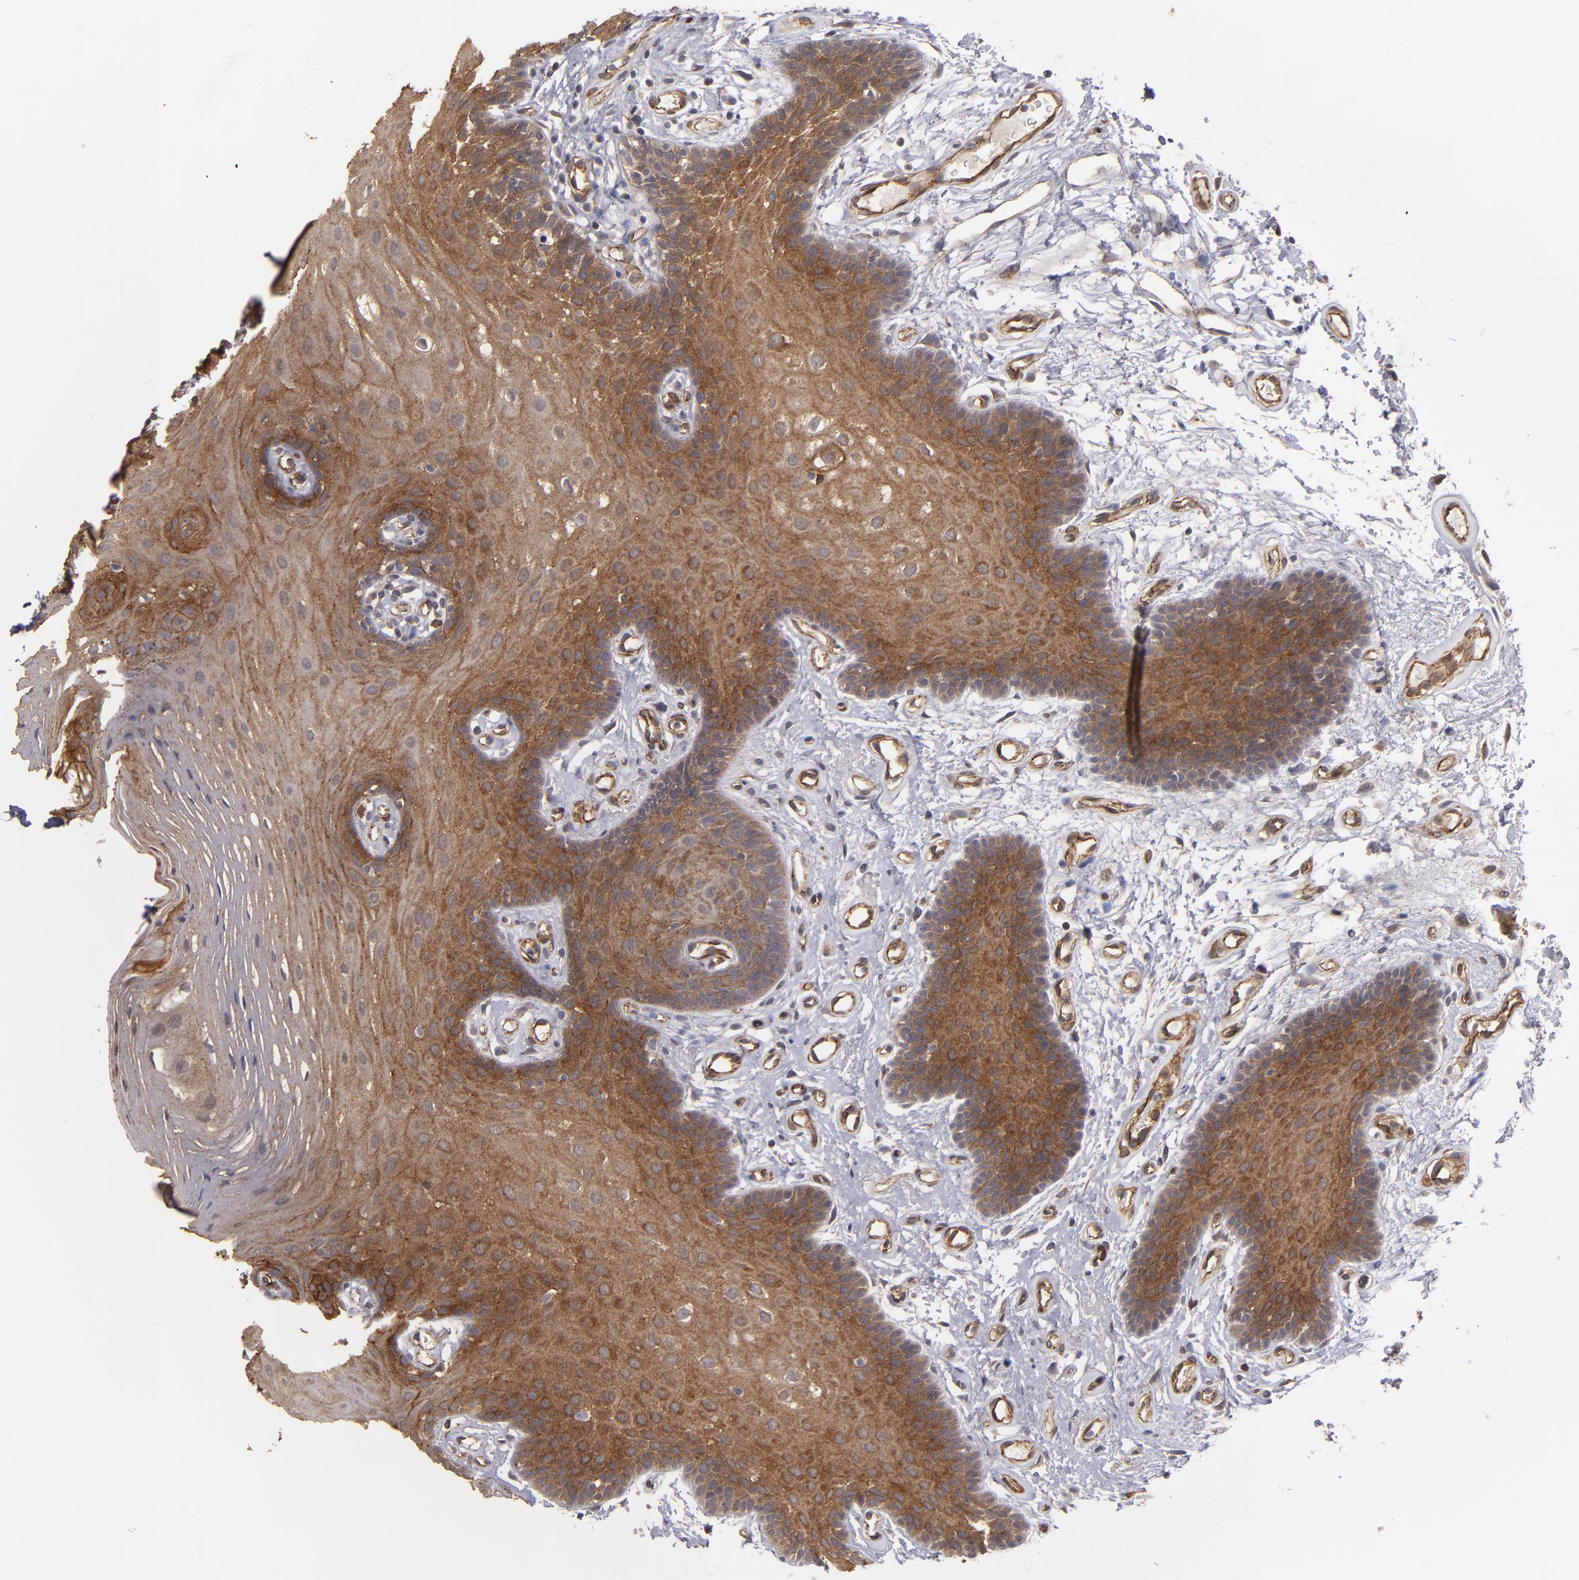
{"staining": {"intensity": "strong", "quantity": ">75%", "location": "cytoplasmic/membranous"}, "tissue": "oral mucosa", "cell_type": "Squamous epithelial cells", "image_type": "normal", "snomed": [{"axis": "morphology", "description": "Normal tissue, NOS"}, {"axis": "topography", "description": "Oral tissue"}], "caption": "Human oral mucosa stained with a brown dye reveals strong cytoplasmic/membranous positive staining in approximately >75% of squamous epithelial cells.", "gene": "TJP1", "patient": {"sex": "male", "age": 62}}